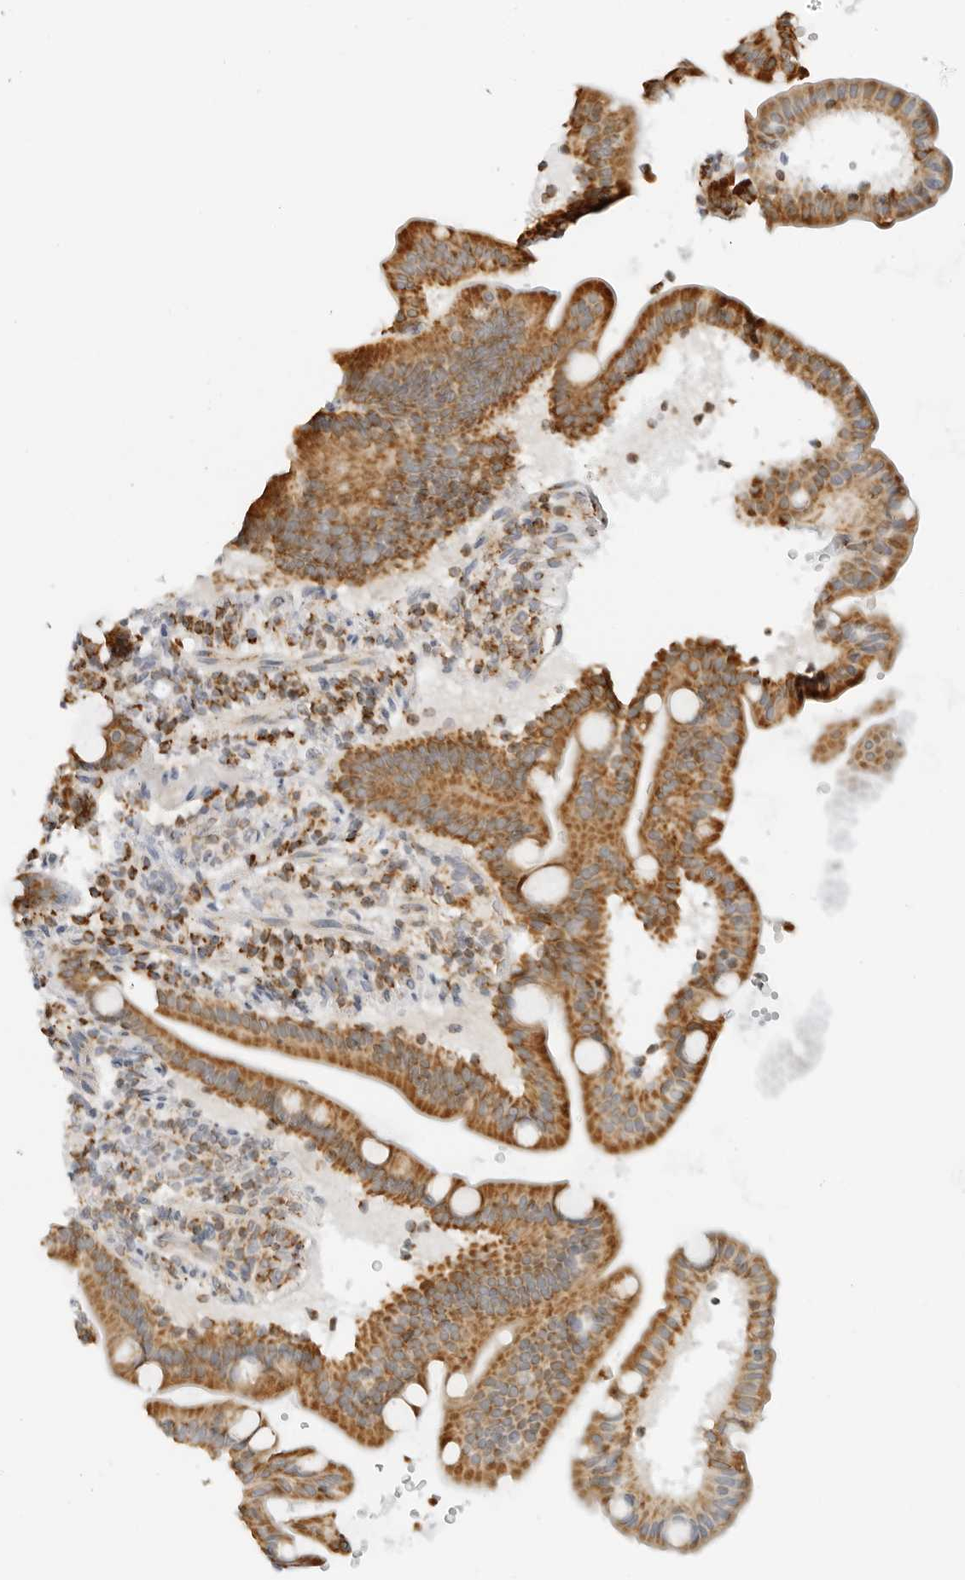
{"staining": {"intensity": "moderate", "quantity": ">75%", "location": "cytoplasmic/membranous"}, "tissue": "duodenum", "cell_type": "Glandular cells", "image_type": "normal", "snomed": [{"axis": "morphology", "description": "Normal tissue, NOS"}, {"axis": "topography", "description": "Duodenum"}], "caption": "Human duodenum stained for a protein (brown) shows moderate cytoplasmic/membranous positive expression in approximately >75% of glandular cells.", "gene": "RC3H1", "patient": {"sex": "male", "age": 54}}